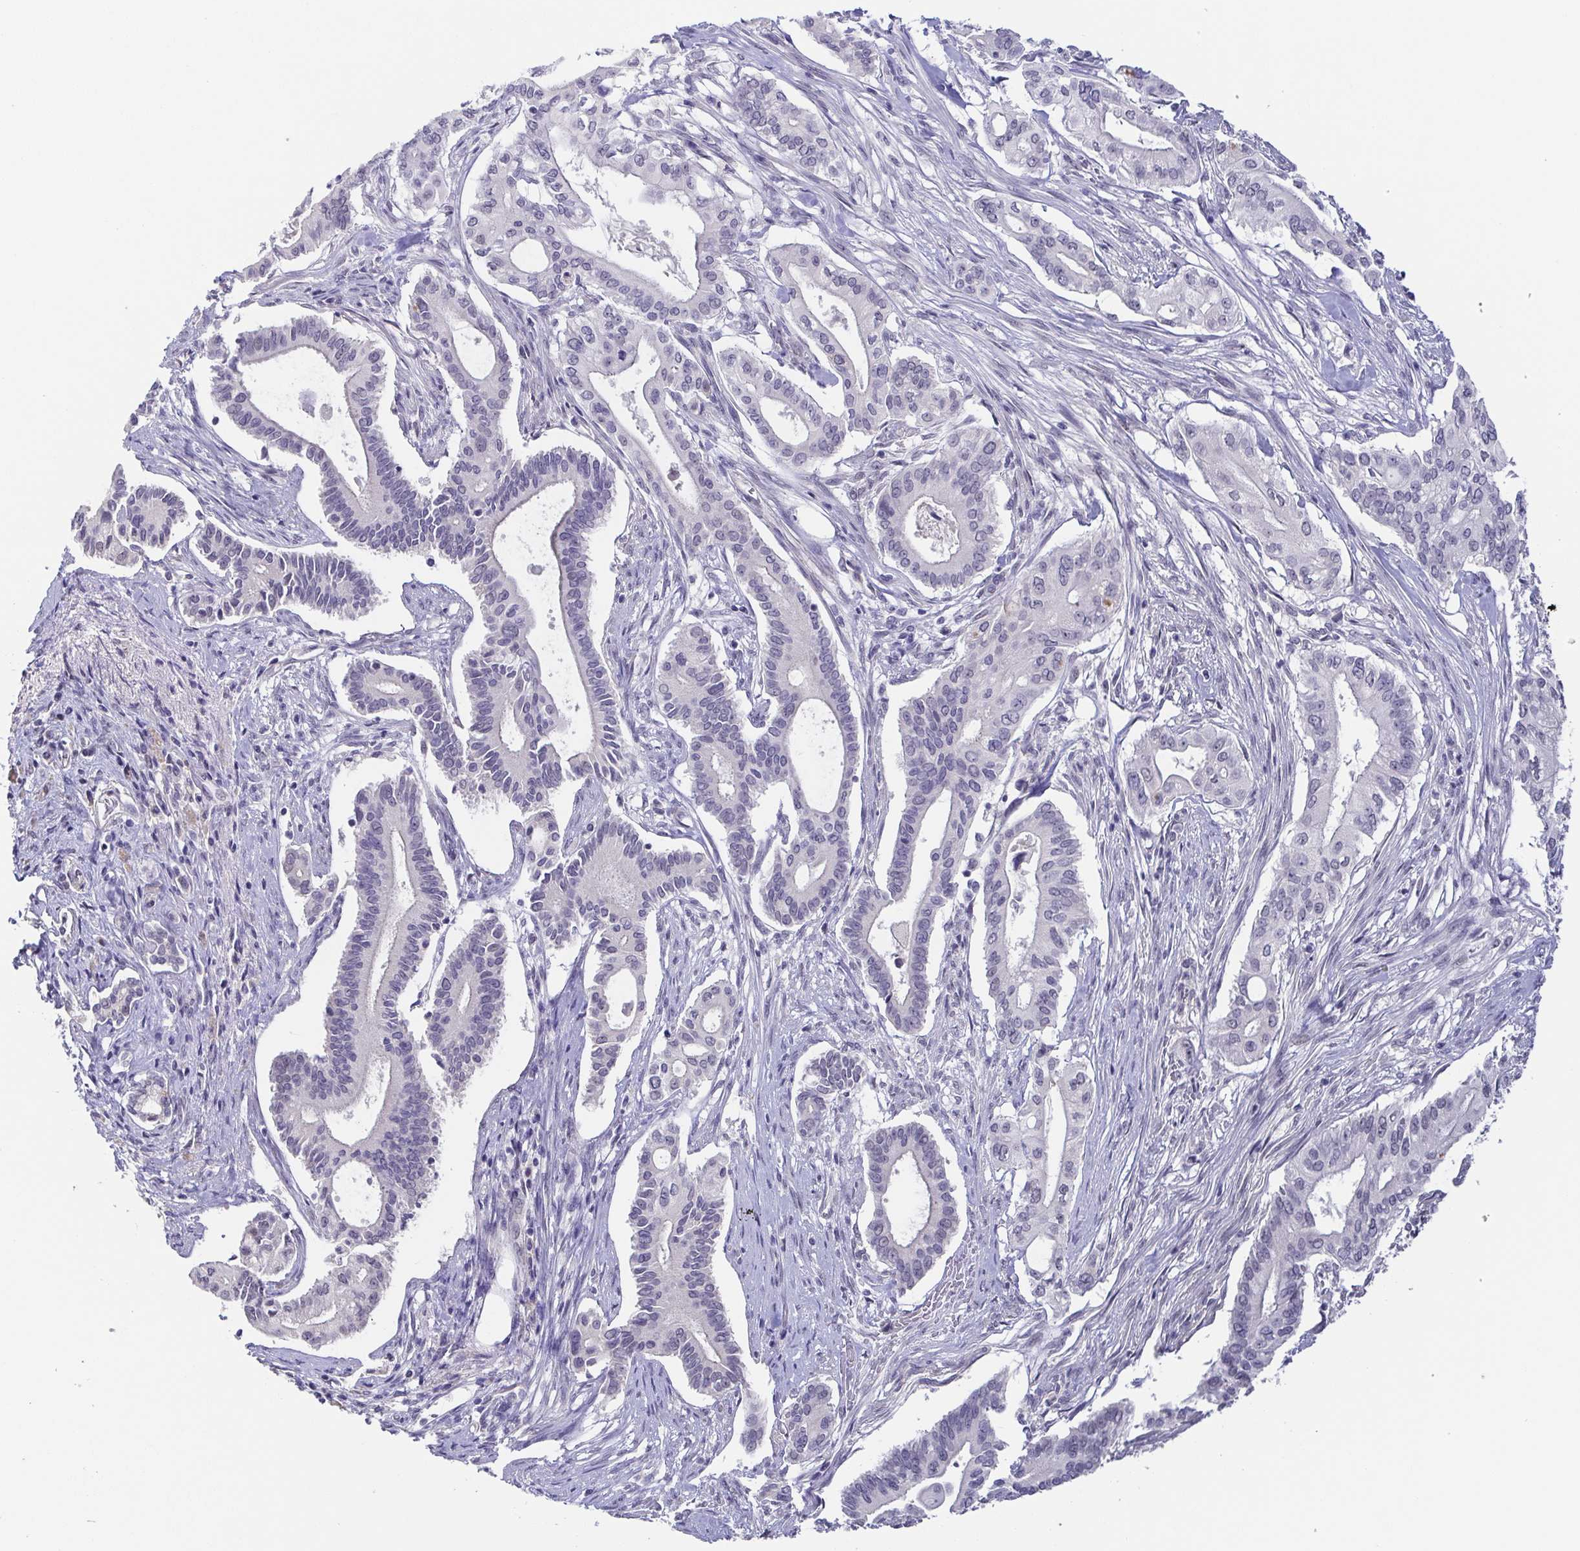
{"staining": {"intensity": "negative", "quantity": "none", "location": "none"}, "tissue": "pancreatic cancer", "cell_type": "Tumor cells", "image_type": "cancer", "snomed": [{"axis": "morphology", "description": "Adenocarcinoma, NOS"}, {"axis": "topography", "description": "Pancreas"}], "caption": "Pancreatic cancer (adenocarcinoma) was stained to show a protein in brown. There is no significant expression in tumor cells.", "gene": "NEFH", "patient": {"sex": "female", "age": 68}}